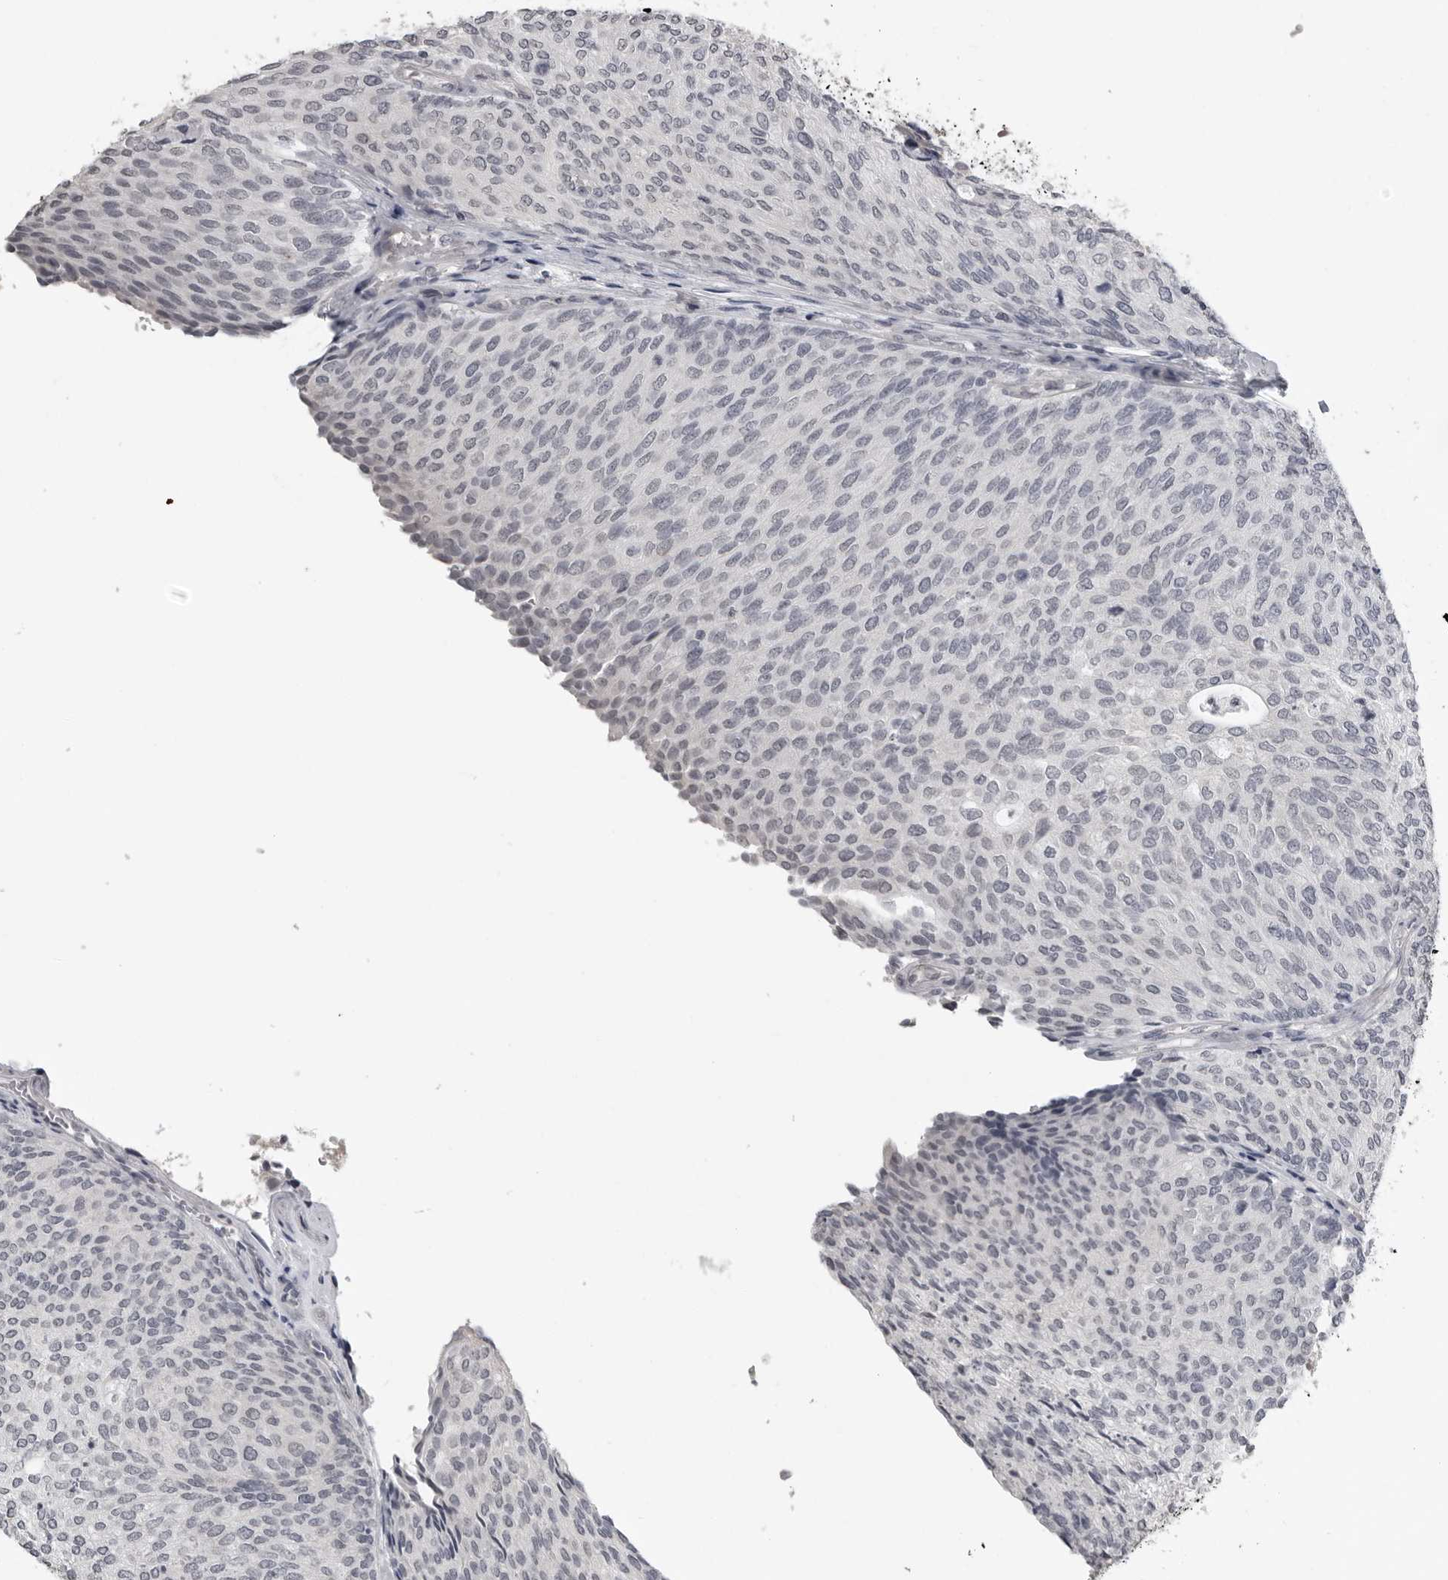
{"staining": {"intensity": "negative", "quantity": "none", "location": "none"}, "tissue": "urothelial cancer", "cell_type": "Tumor cells", "image_type": "cancer", "snomed": [{"axis": "morphology", "description": "Urothelial carcinoma, Low grade"}, {"axis": "topography", "description": "Urinary bladder"}], "caption": "Immunohistochemistry photomicrograph of human urothelial cancer stained for a protein (brown), which exhibits no expression in tumor cells.", "gene": "PRRX2", "patient": {"sex": "female", "age": 79}}